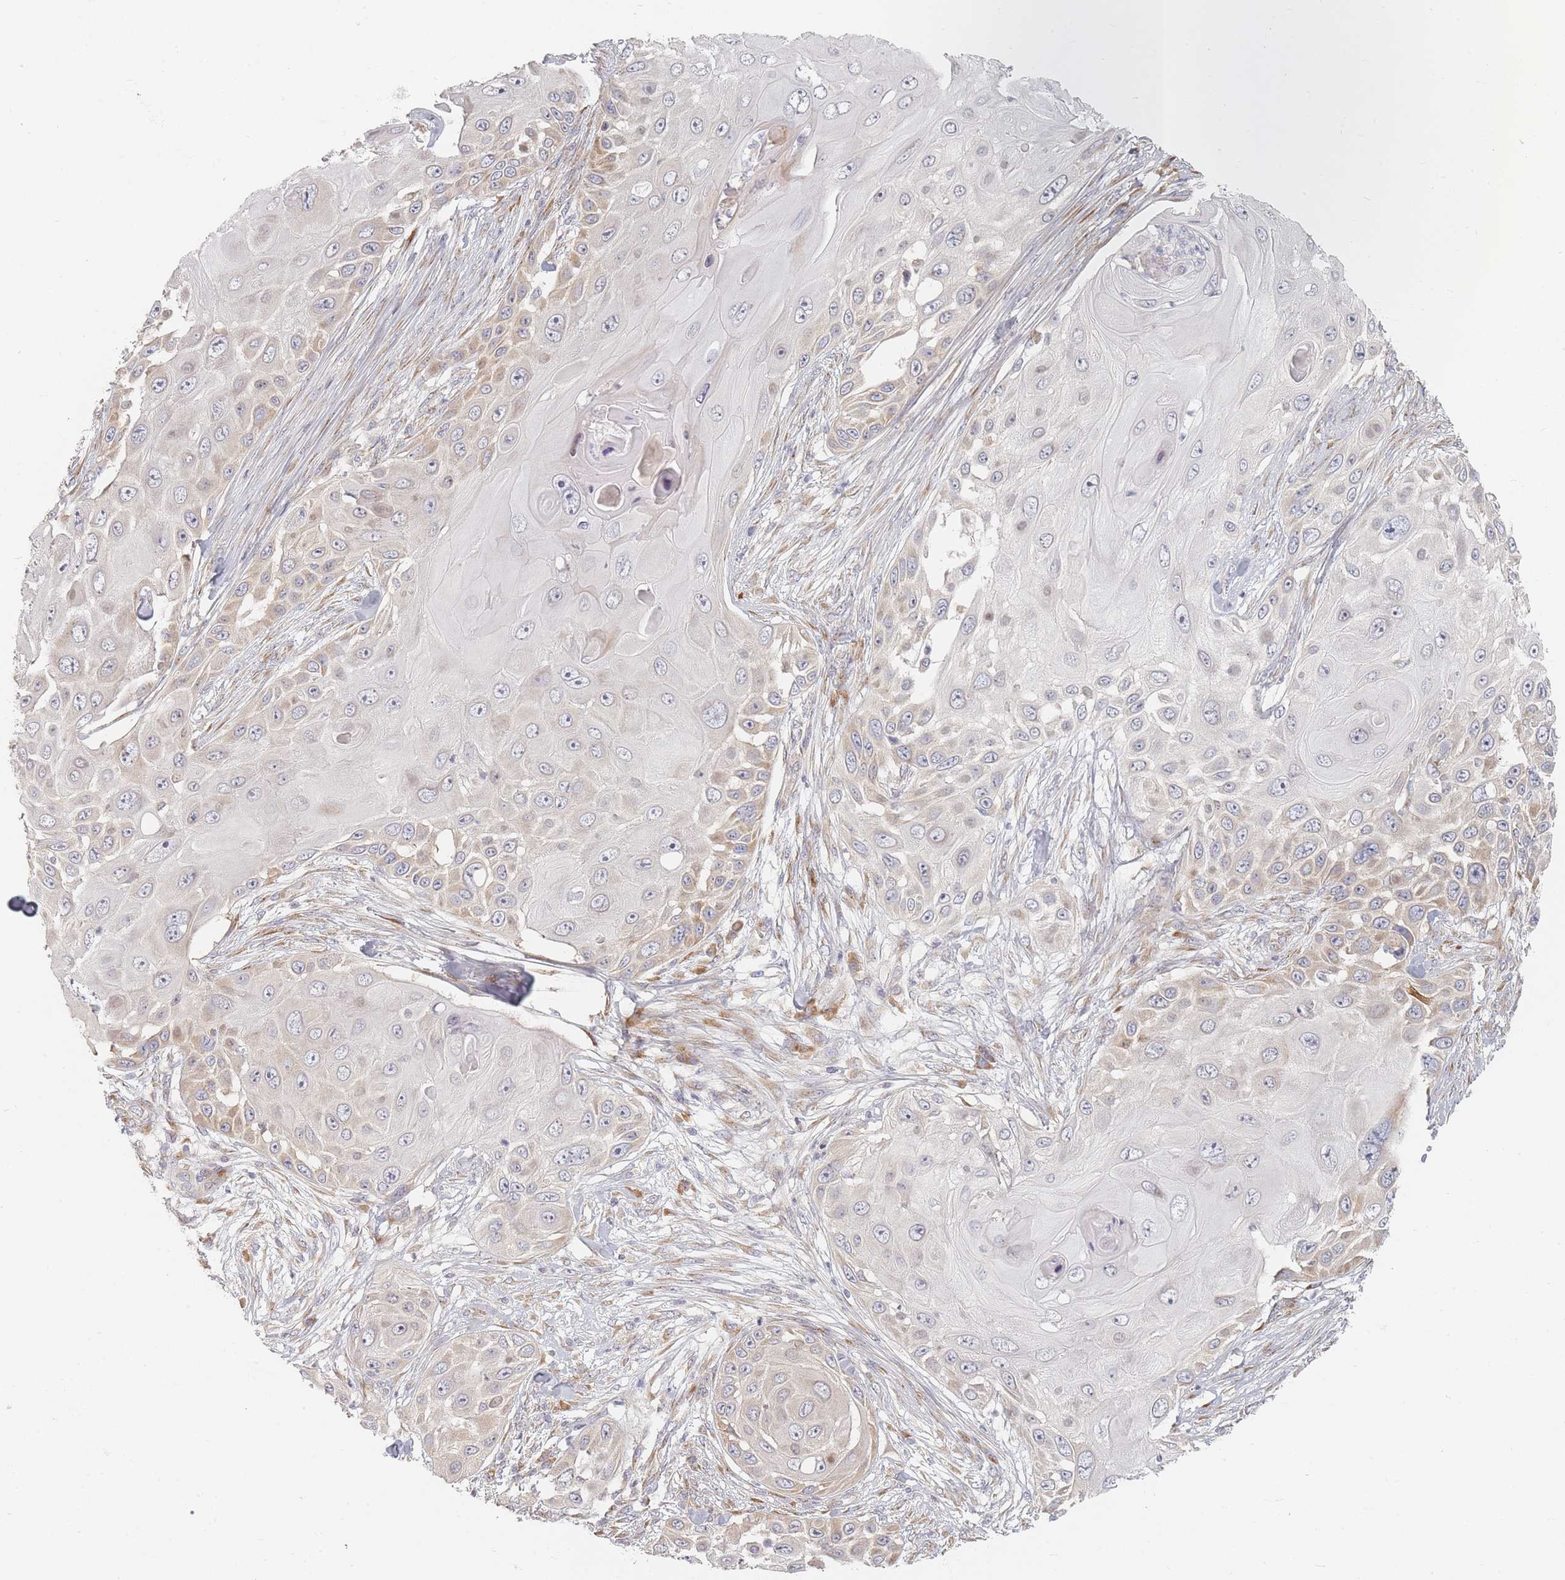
{"staining": {"intensity": "weak", "quantity": "<25%", "location": "cytoplasmic/membranous"}, "tissue": "skin cancer", "cell_type": "Tumor cells", "image_type": "cancer", "snomed": [{"axis": "morphology", "description": "Squamous cell carcinoma, NOS"}, {"axis": "topography", "description": "Skin"}], "caption": "Image shows no protein expression in tumor cells of squamous cell carcinoma (skin) tissue.", "gene": "ZKSCAN7", "patient": {"sex": "female", "age": 44}}